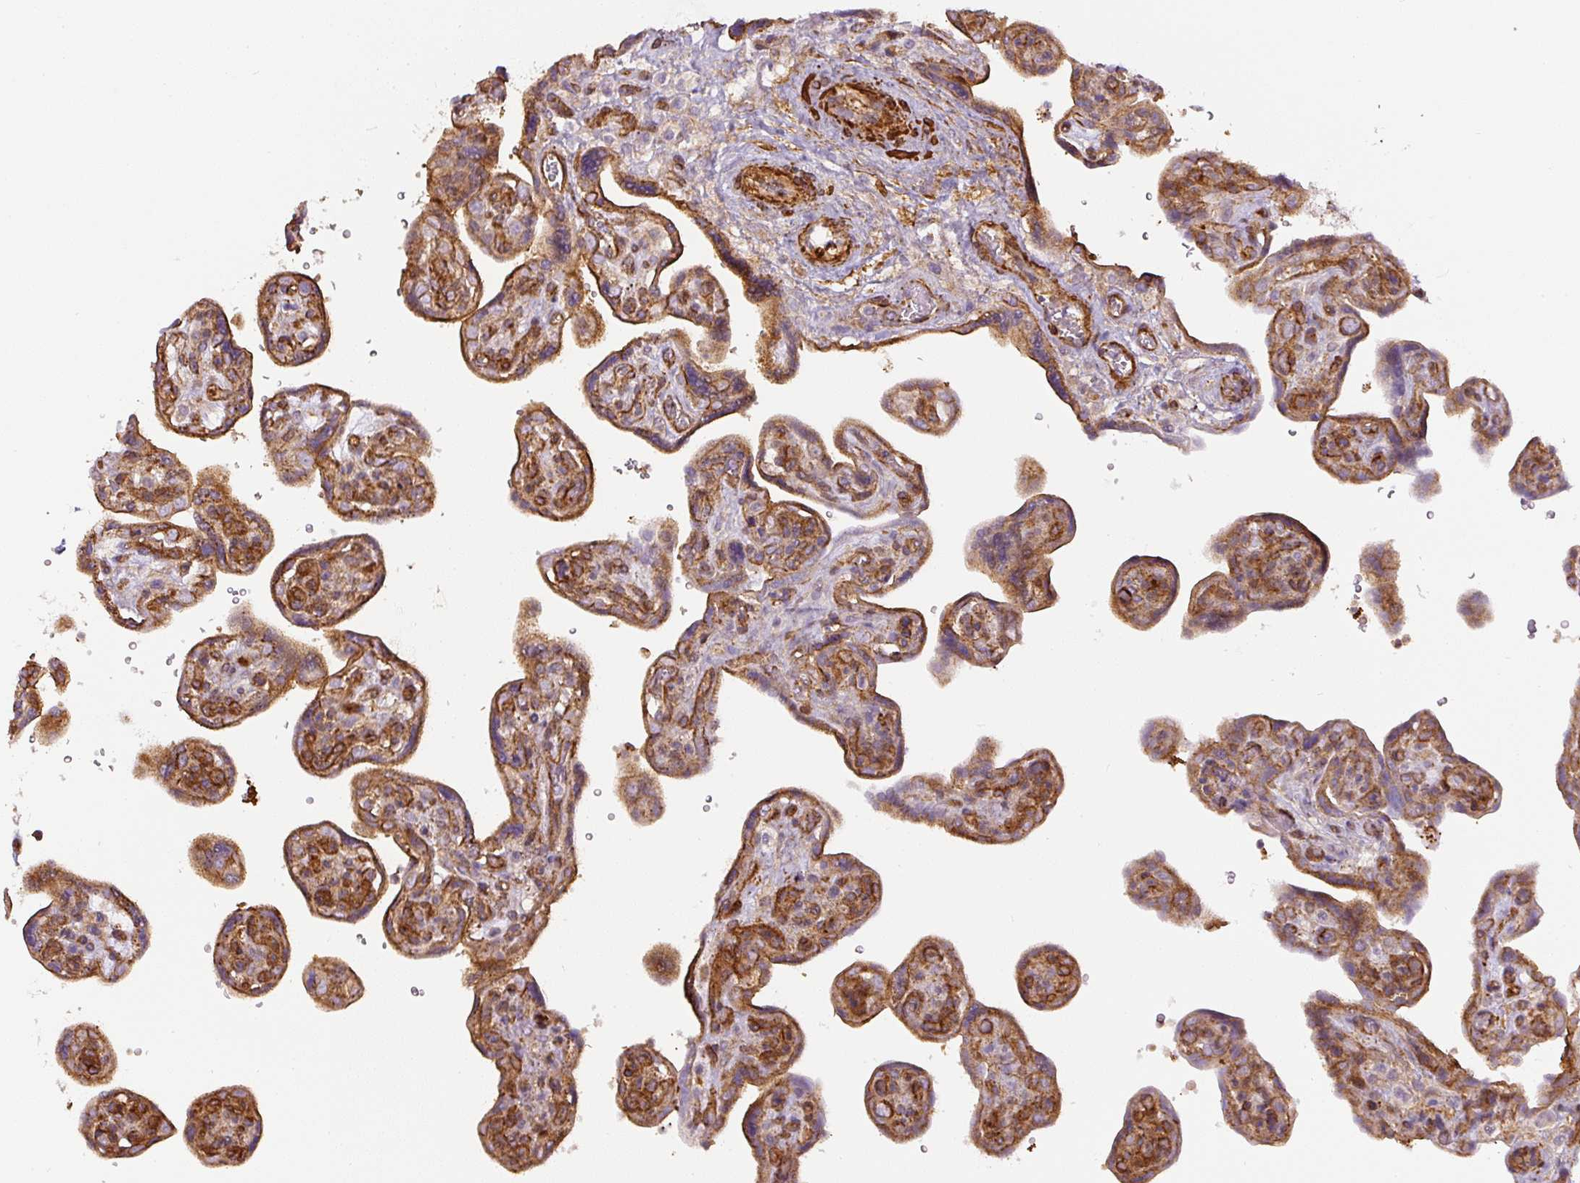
{"staining": {"intensity": "strong", "quantity": "<25%", "location": "cytoplasmic/membranous,nuclear"}, "tissue": "placenta", "cell_type": "Decidual cells", "image_type": "normal", "snomed": [{"axis": "morphology", "description": "Normal tissue, NOS"}, {"axis": "topography", "description": "Placenta"}], "caption": "This photomicrograph displays immunohistochemistry (IHC) staining of unremarkable placenta, with medium strong cytoplasmic/membranous,nuclear expression in about <25% of decidual cells.", "gene": "MYL12A", "patient": {"sex": "female", "age": 39}}